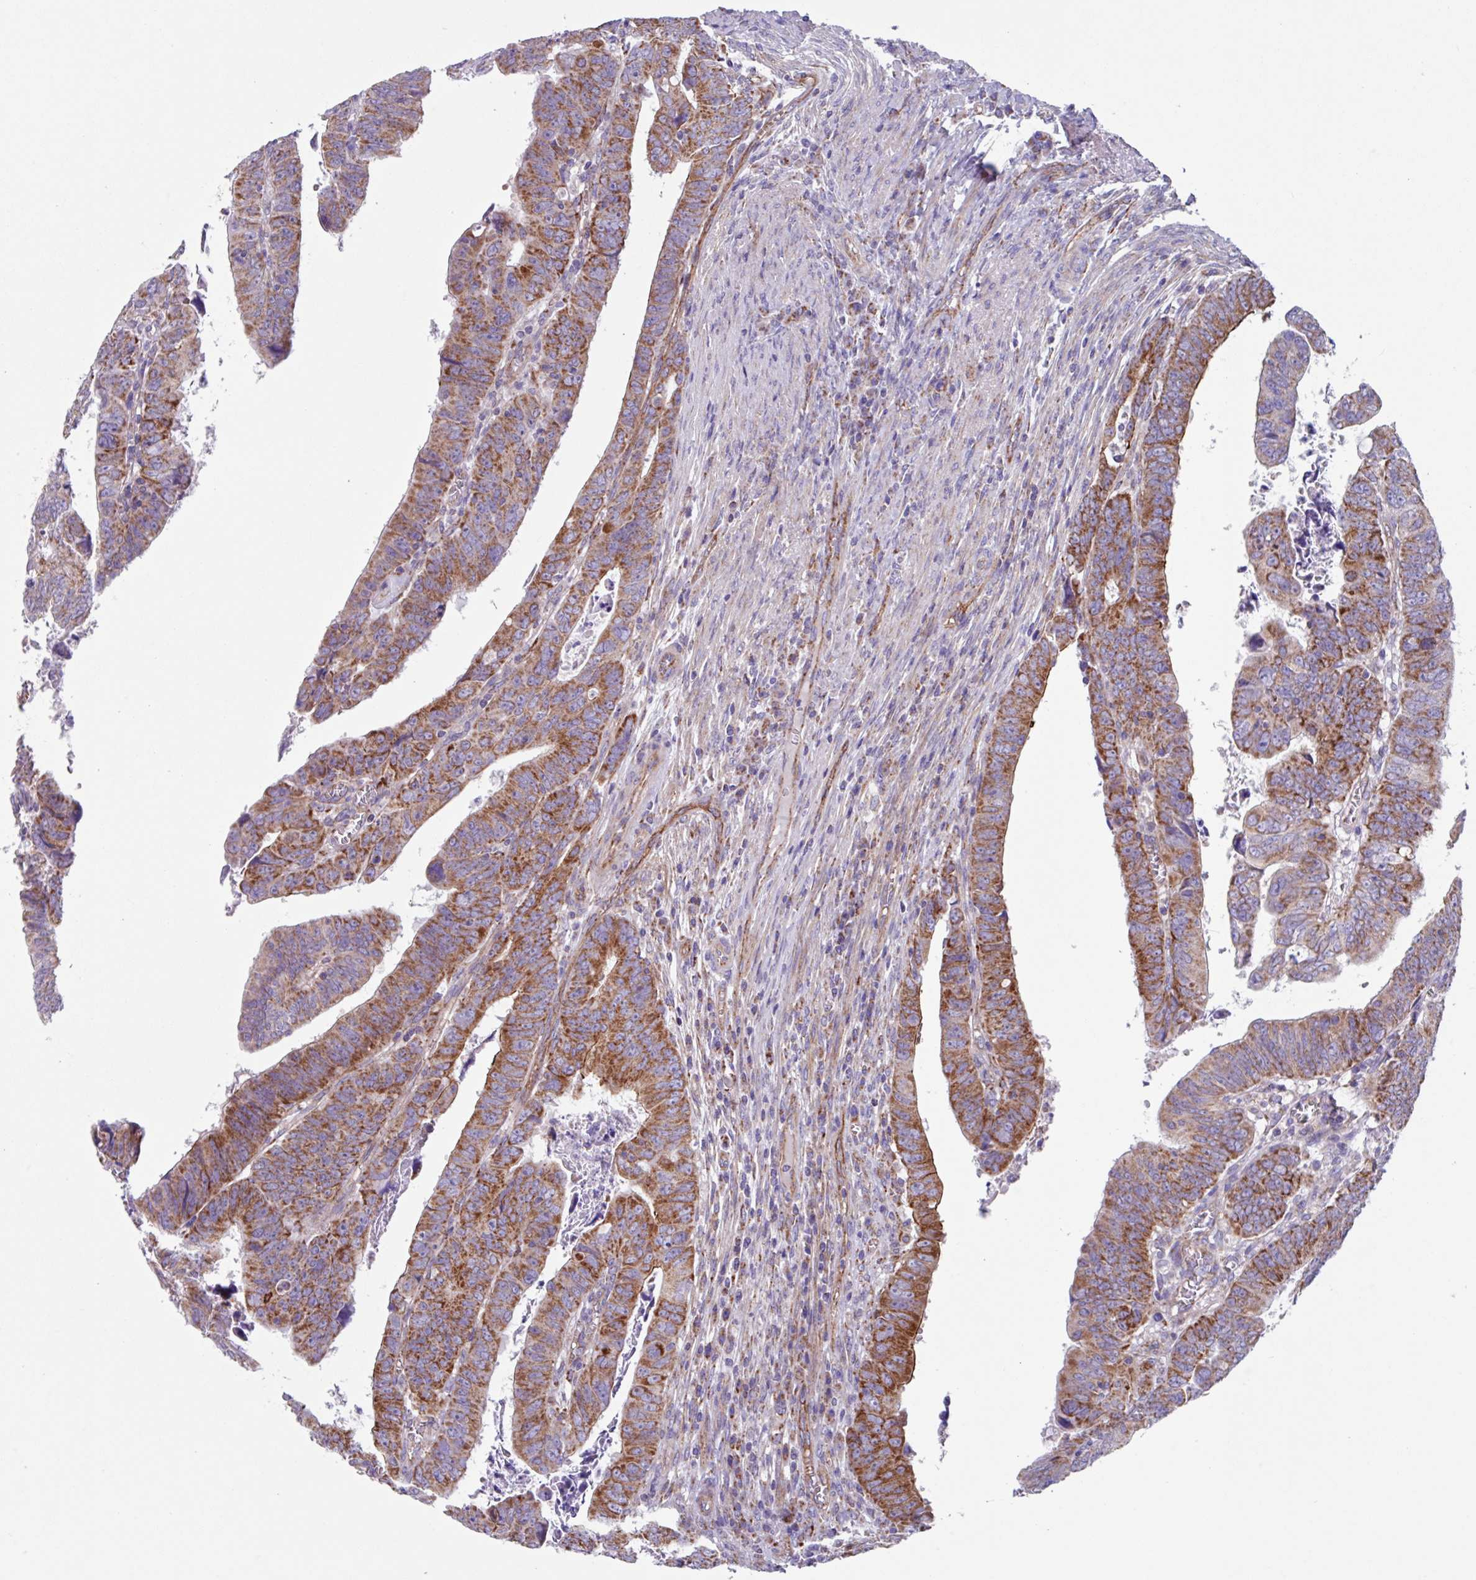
{"staining": {"intensity": "moderate", "quantity": ">75%", "location": "cytoplasmic/membranous"}, "tissue": "colorectal cancer", "cell_type": "Tumor cells", "image_type": "cancer", "snomed": [{"axis": "morphology", "description": "Normal tissue, NOS"}, {"axis": "morphology", "description": "Adenocarcinoma, NOS"}, {"axis": "topography", "description": "Rectum"}], "caption": "Immunohistochemical staining of human colorectal adenocarcinoma reveals moderate cytoplasmic/membranous protein positivity in about >75% of tumor cells.", "gene": "OTULIN", "patient": {"sex": "female", "age": 65}}